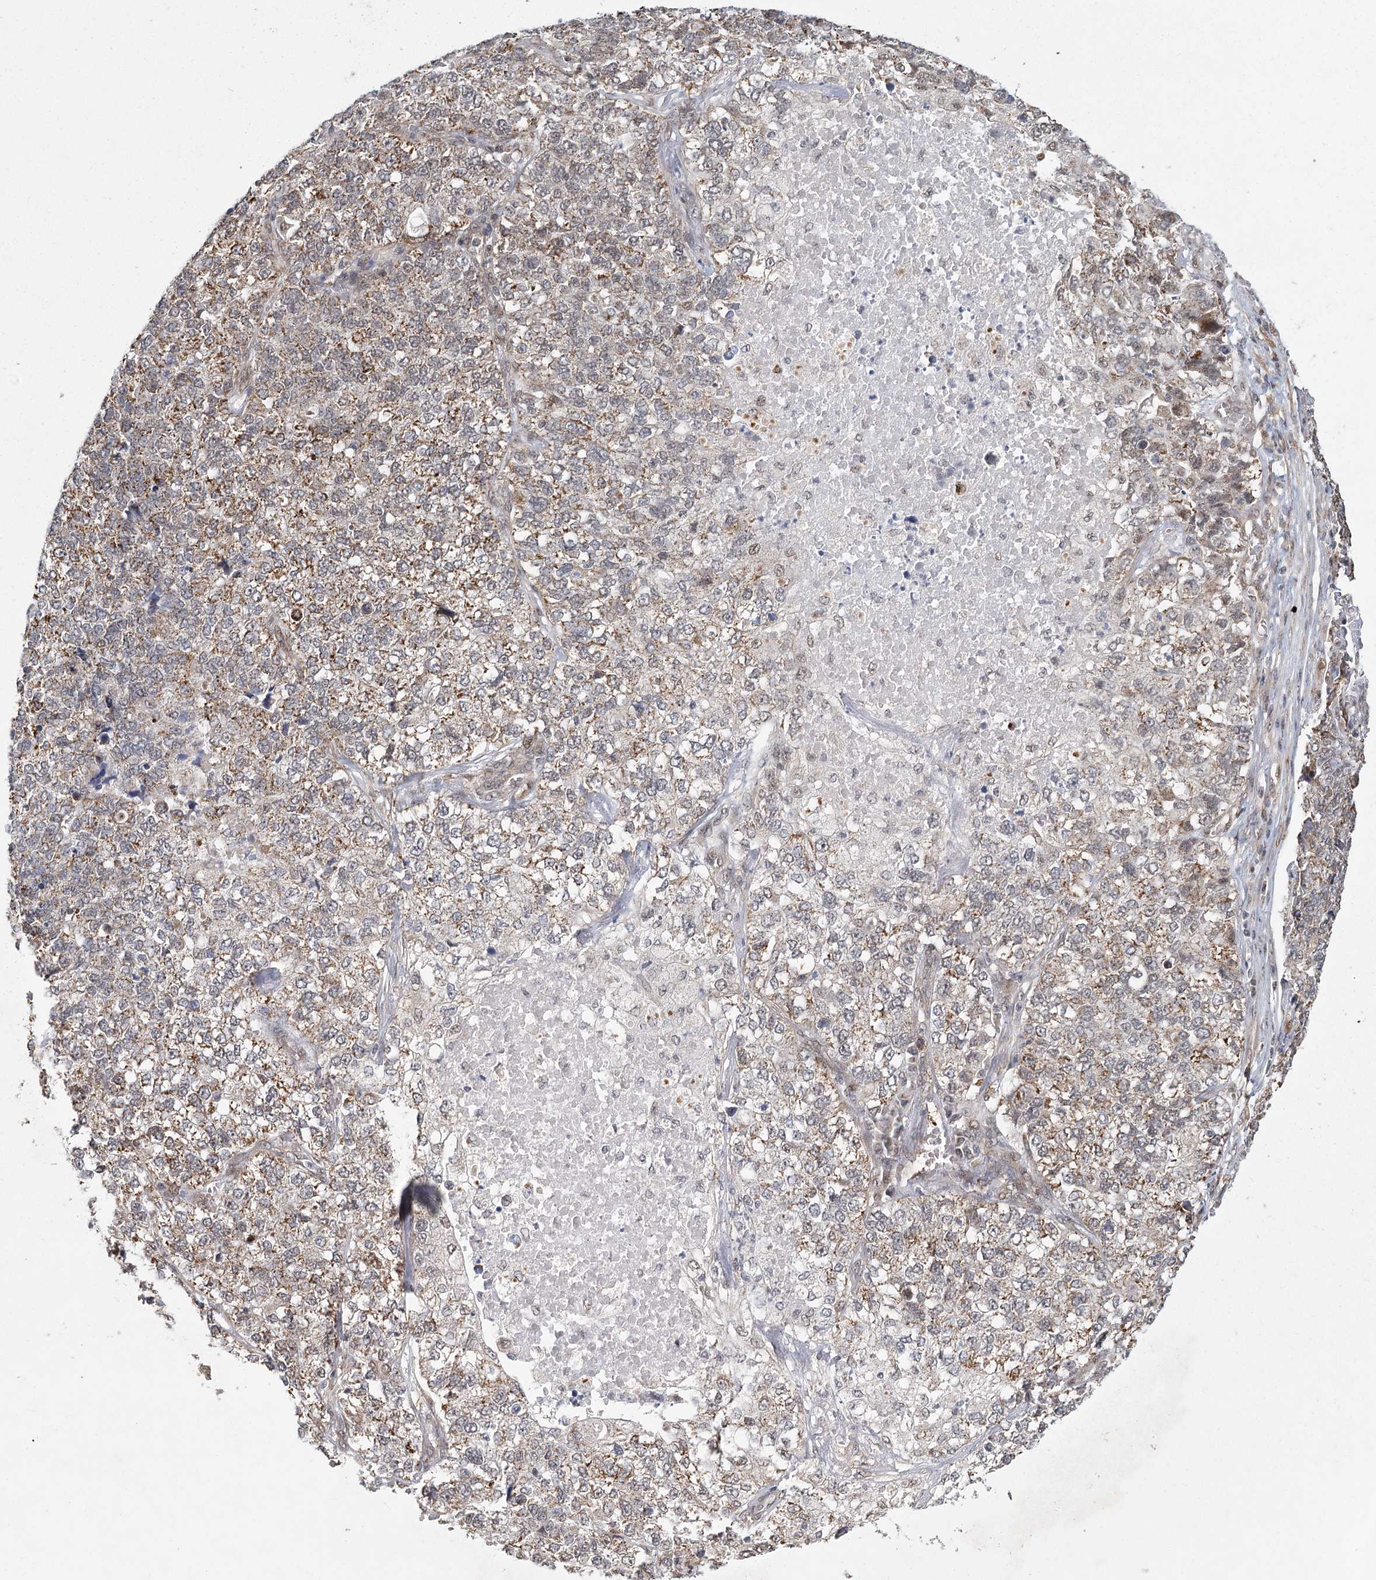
{"staining": {"intensity": "moderate", "quantity": ">75%", "location": "cytoplasmic/membranous"}, "tissue": "lung cancer", "cell_type": "Tumor cells", "image_type": "cancer", "snomed": [{"axis": "morphology", "description": "Adenocarcinoma, NOS"}, {"axis": "topography", "description": "Lung"}], "caption": "An immunohistochemistry (IHC) image of tumor tissue is shown. Protein staining in brown shows moderate cytoplasmic/membranous positivity in lung cancer (adenocarcinoma) within tumor cells. (DAB (3,3'-diaminobenzidine) IHC, brown staining for protein, blue staining for nuclei).", "gene": "ZCCHC24", "patient": {"sex": "male", "age": 49}}